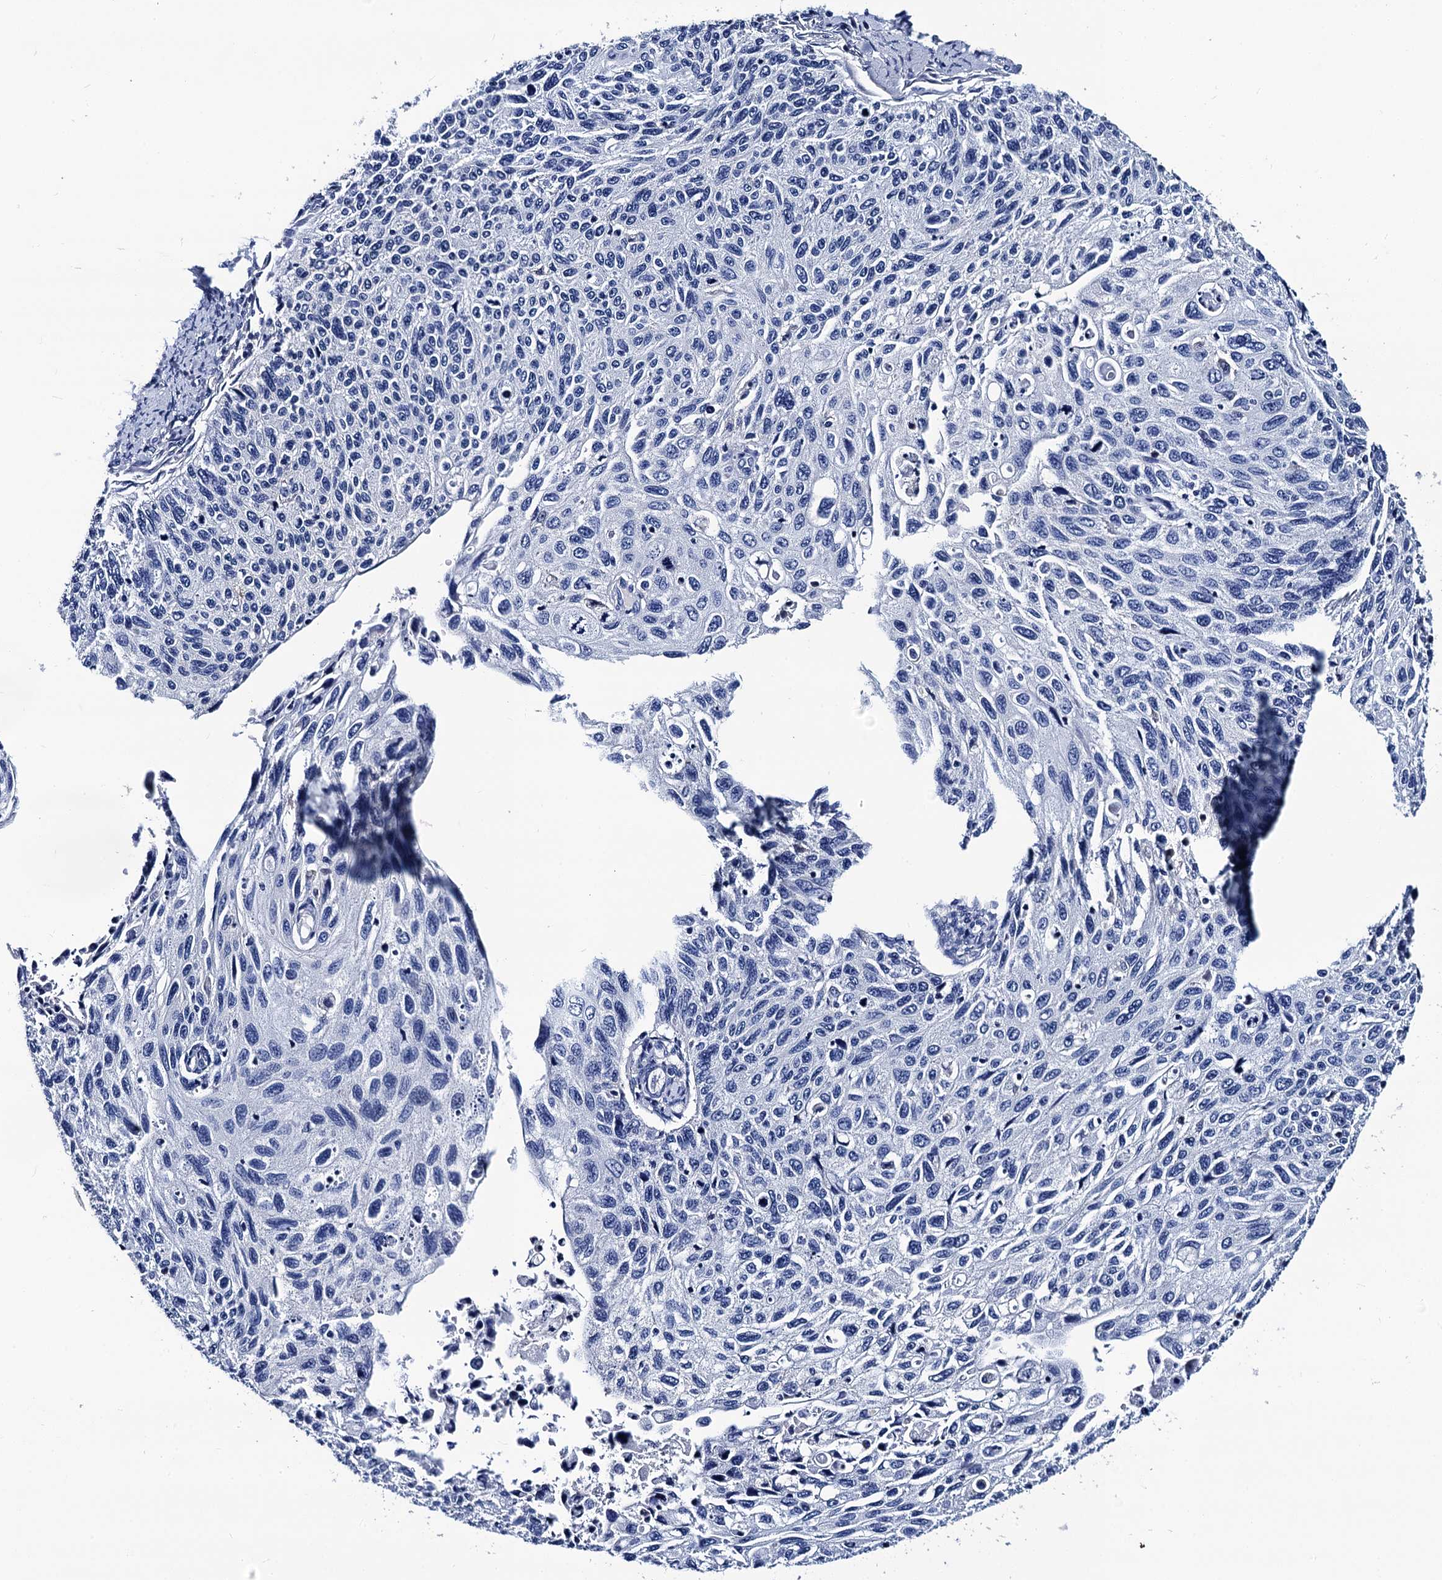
{"staining": {"intensity": "negative", "quantity": "none", "location": "none"}, "tissue": "cervical cancer", "cell_type": "Tumor cells", "image_type": "cancer", "snomed": [{"axis": "morphology", "description": "Squamous cell carcinoma, NOS"}, {"axis": "topography", "description": "Cervix"}], "caption": "Immunohistochemistry (IHC) histopathology image of neoplastic tissue: cervical squamous cell carcinoma stained with DAB displays no significant protein expression in tumor cells. (DAB immunohistochemistry (IHC) with hematoxylin counter stain).", "gene": "LRRC30", "patient": {"sex": "female", "age": 70}}